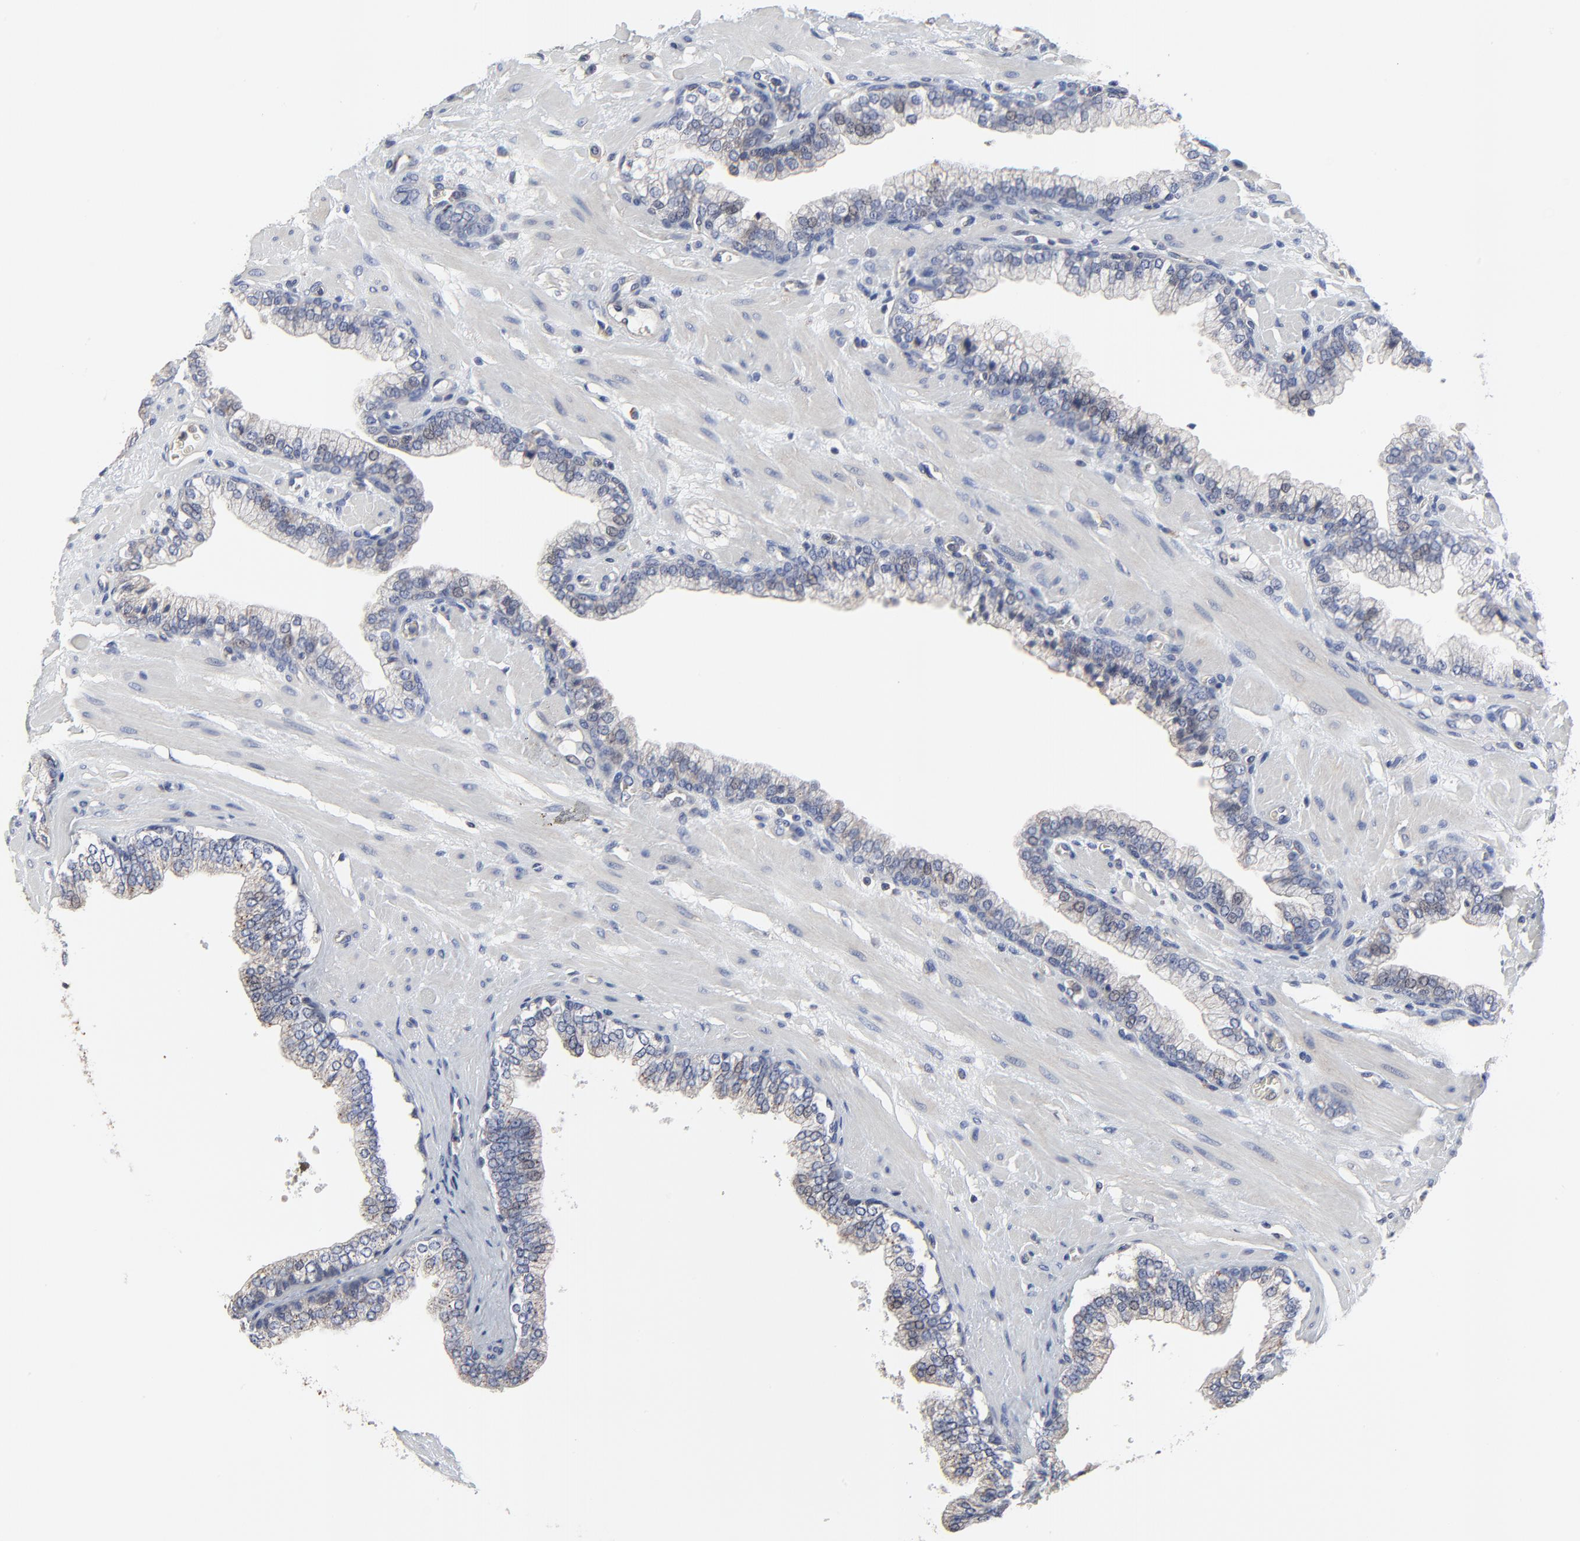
{"staining": {"intensity": "weak", "quantity": "<25%", "location": "cytoplasmic/membranous,nuclear"}, "tissue": "prostate", "cell_type": "Glandular cells", "image_type": "normal", "snomed": [{"axis": "morphology", "description": "Normal tissue, NOS"}, {"axis": "topography", "description": "Prostate"}], "caption": "Immunohistochemistry of unremarkable human prostate shows no positivity in glandular cells.", "gene": "NXF3", "patient": {"sex": "male", "age": 60}}